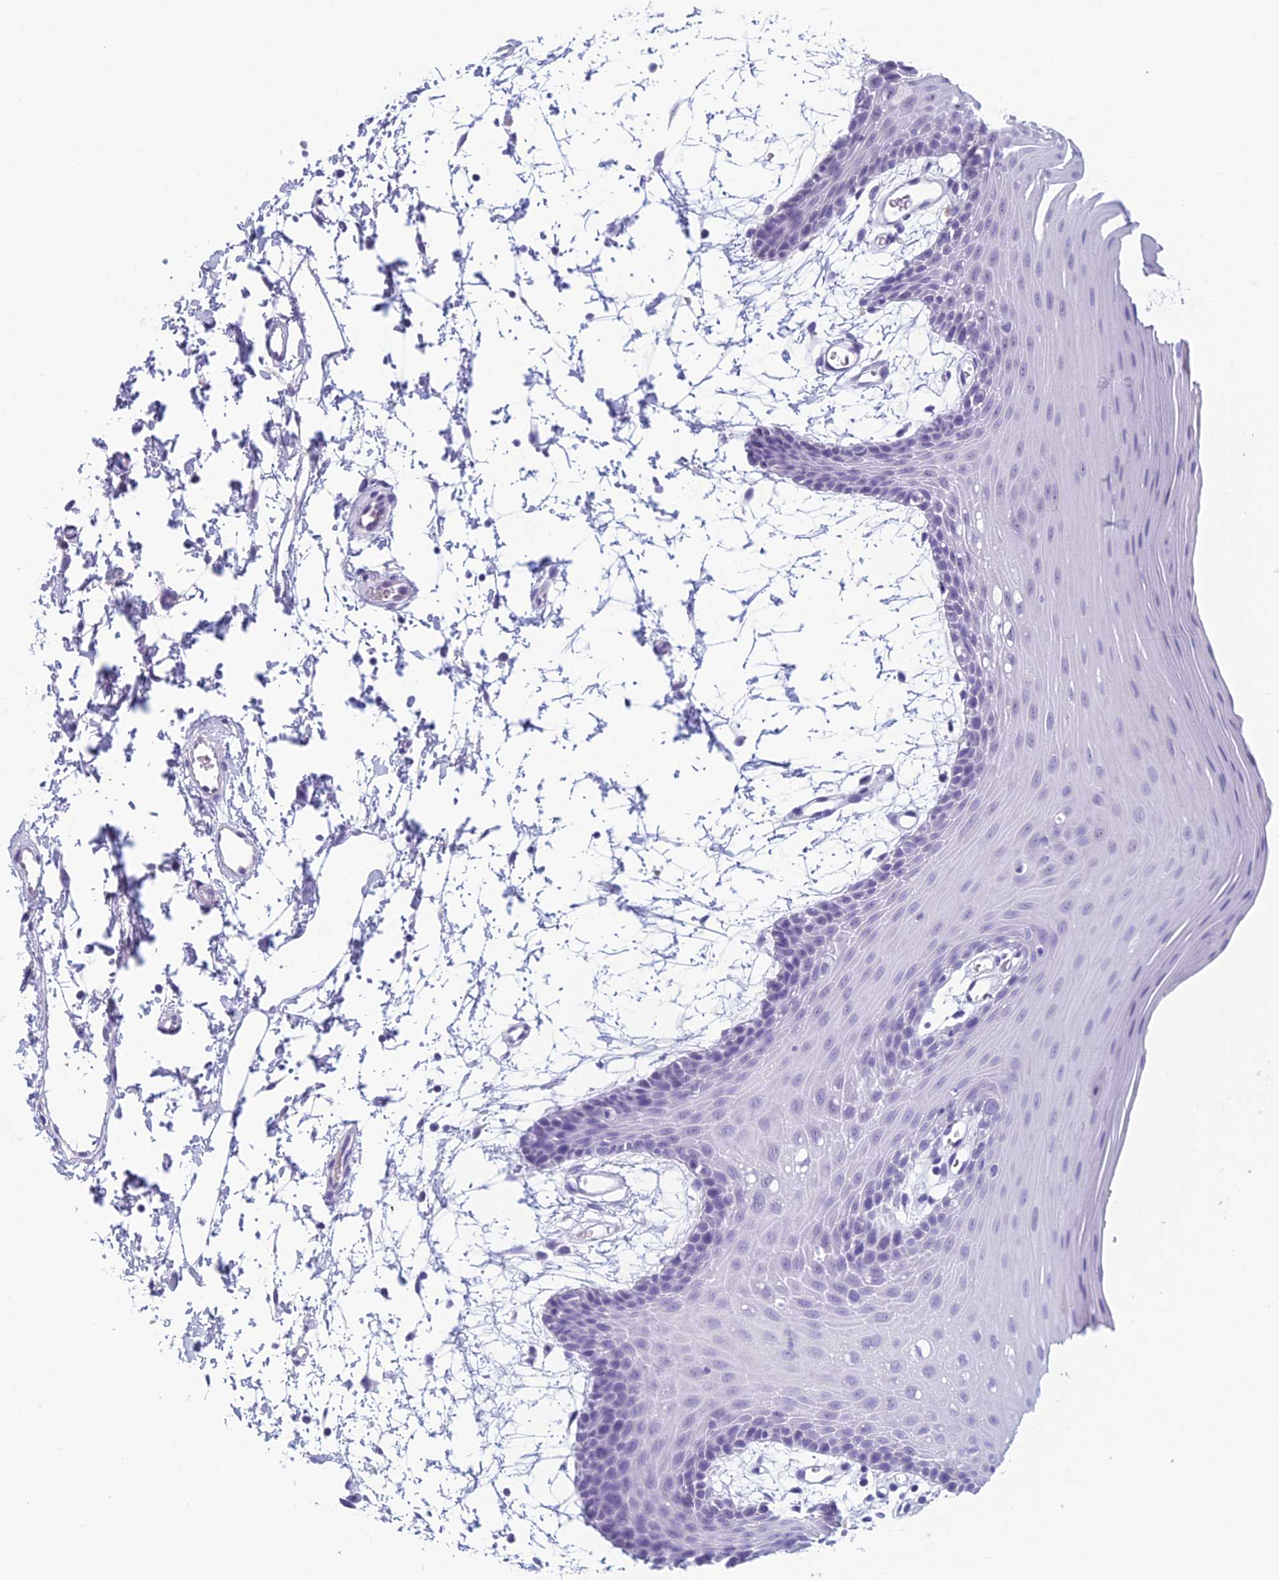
{"staining": {"intensity": "weak", "quantity": "<25%", "location": "nuclear"}, "tissue": "oral mucosa", "cell_type": "Squamous epithelial cells", "image_type": "normal", "snomed": [{"axis": "morphology", "description": "Normal tissue, NOS"}, {"axis": "topography", "description": "Skeletal muscle"}, {"axis": "topography", "description": "Oral tissue"}, {"axis": "topography", "description": "Salivary gland"}, {"axis": "topography", "description": "Peripheral nerve tissue"}], "caption": "Immunohistochemistry (IHC) of benign oral mucosa displays no staining in squamous epithelial cells.", "gene": "NOC2L", "patient": {"sex": "male", "age": 54}}